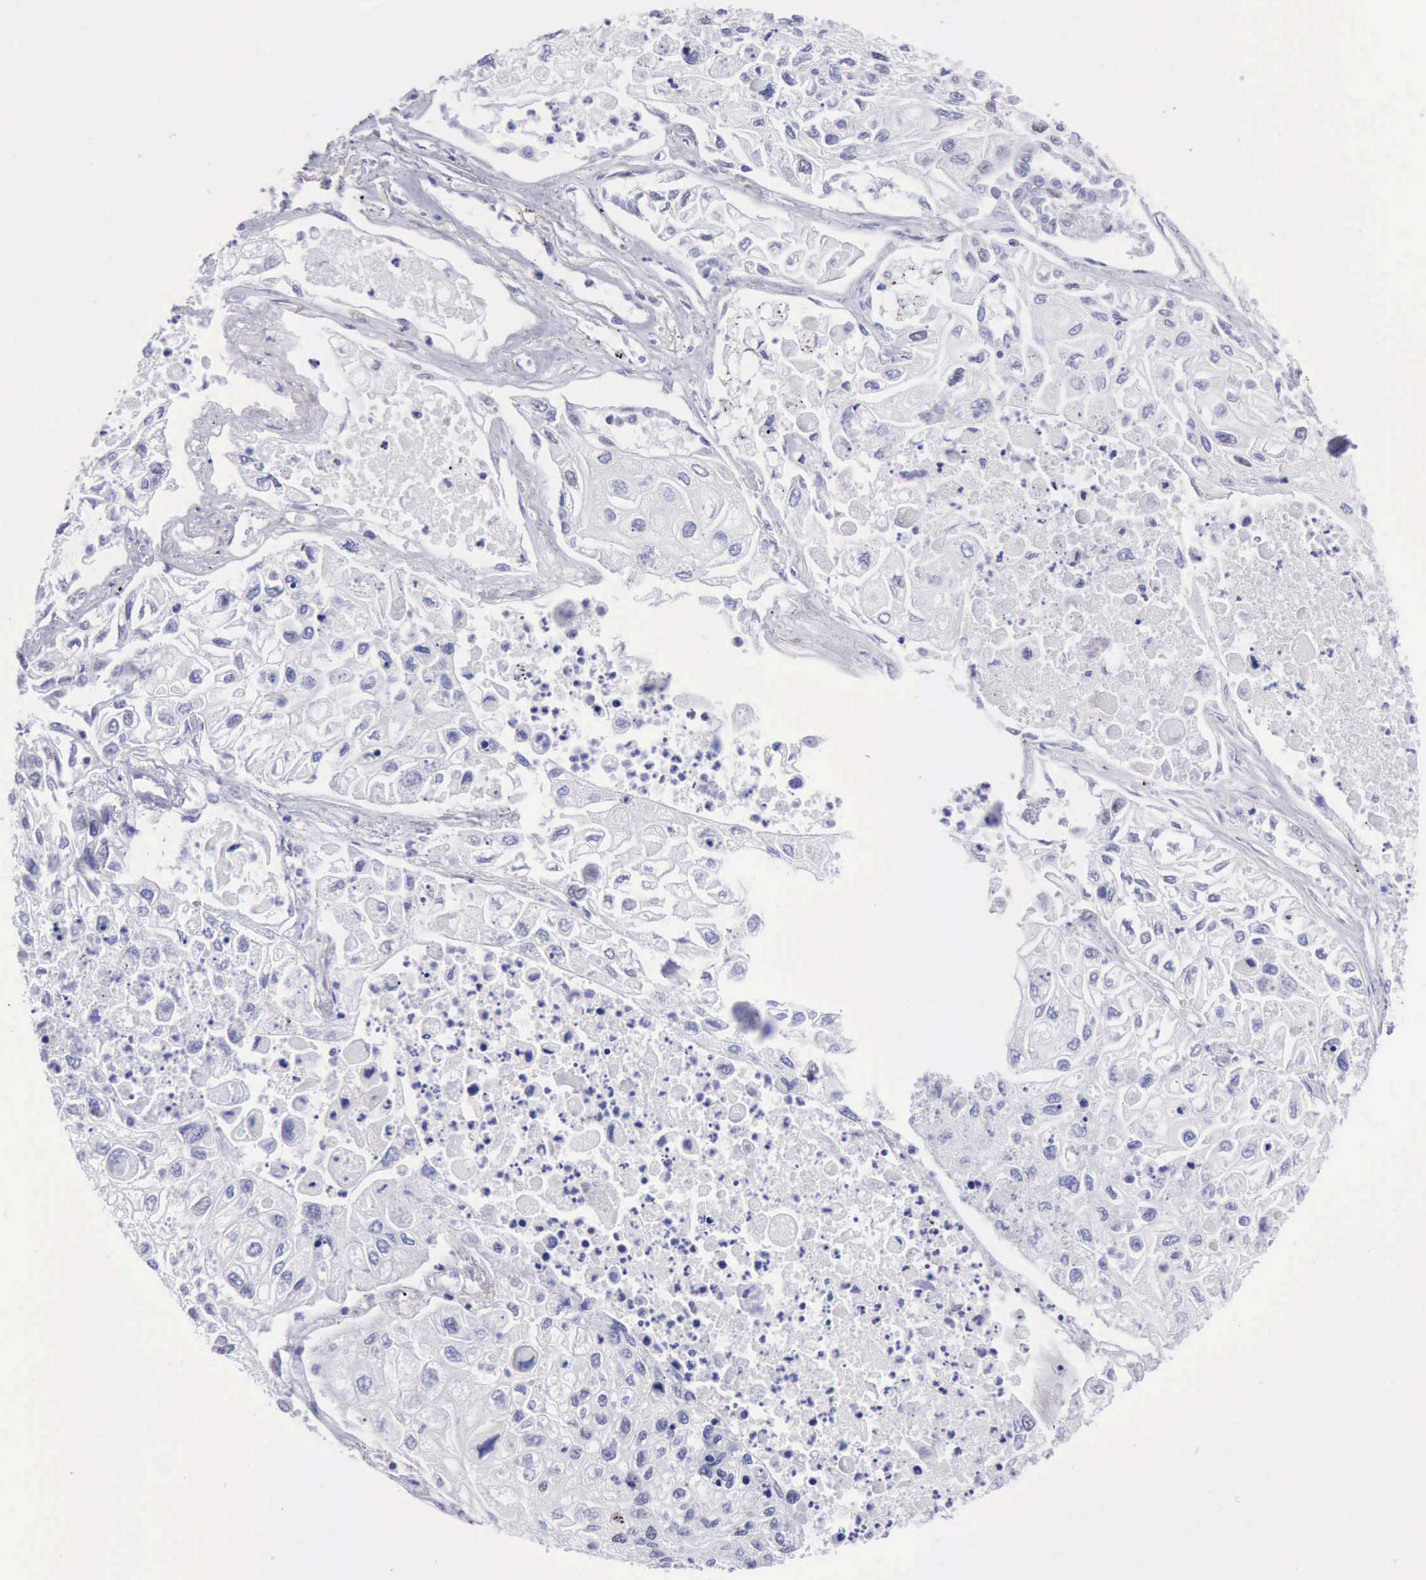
{"staining": {"intensity": "negative", "quantity": "none", "location": "none"}, "tissue": "lung cancer", "cell_type": "Tumor cells", "image_type": "cancer", "snomed": [{"axis": "morphology", "description": "Squamous cell carcinoma, NOS"}, {"axis": "topography", "description": "Lung"}], "caption": "Lung cancer (squamous cell carcinoma) was stained to show a protein in brown. There is no significant positivity in tumor cells.", "gene": "MCM2", "patient": {"sex": "male", "age": 75}}